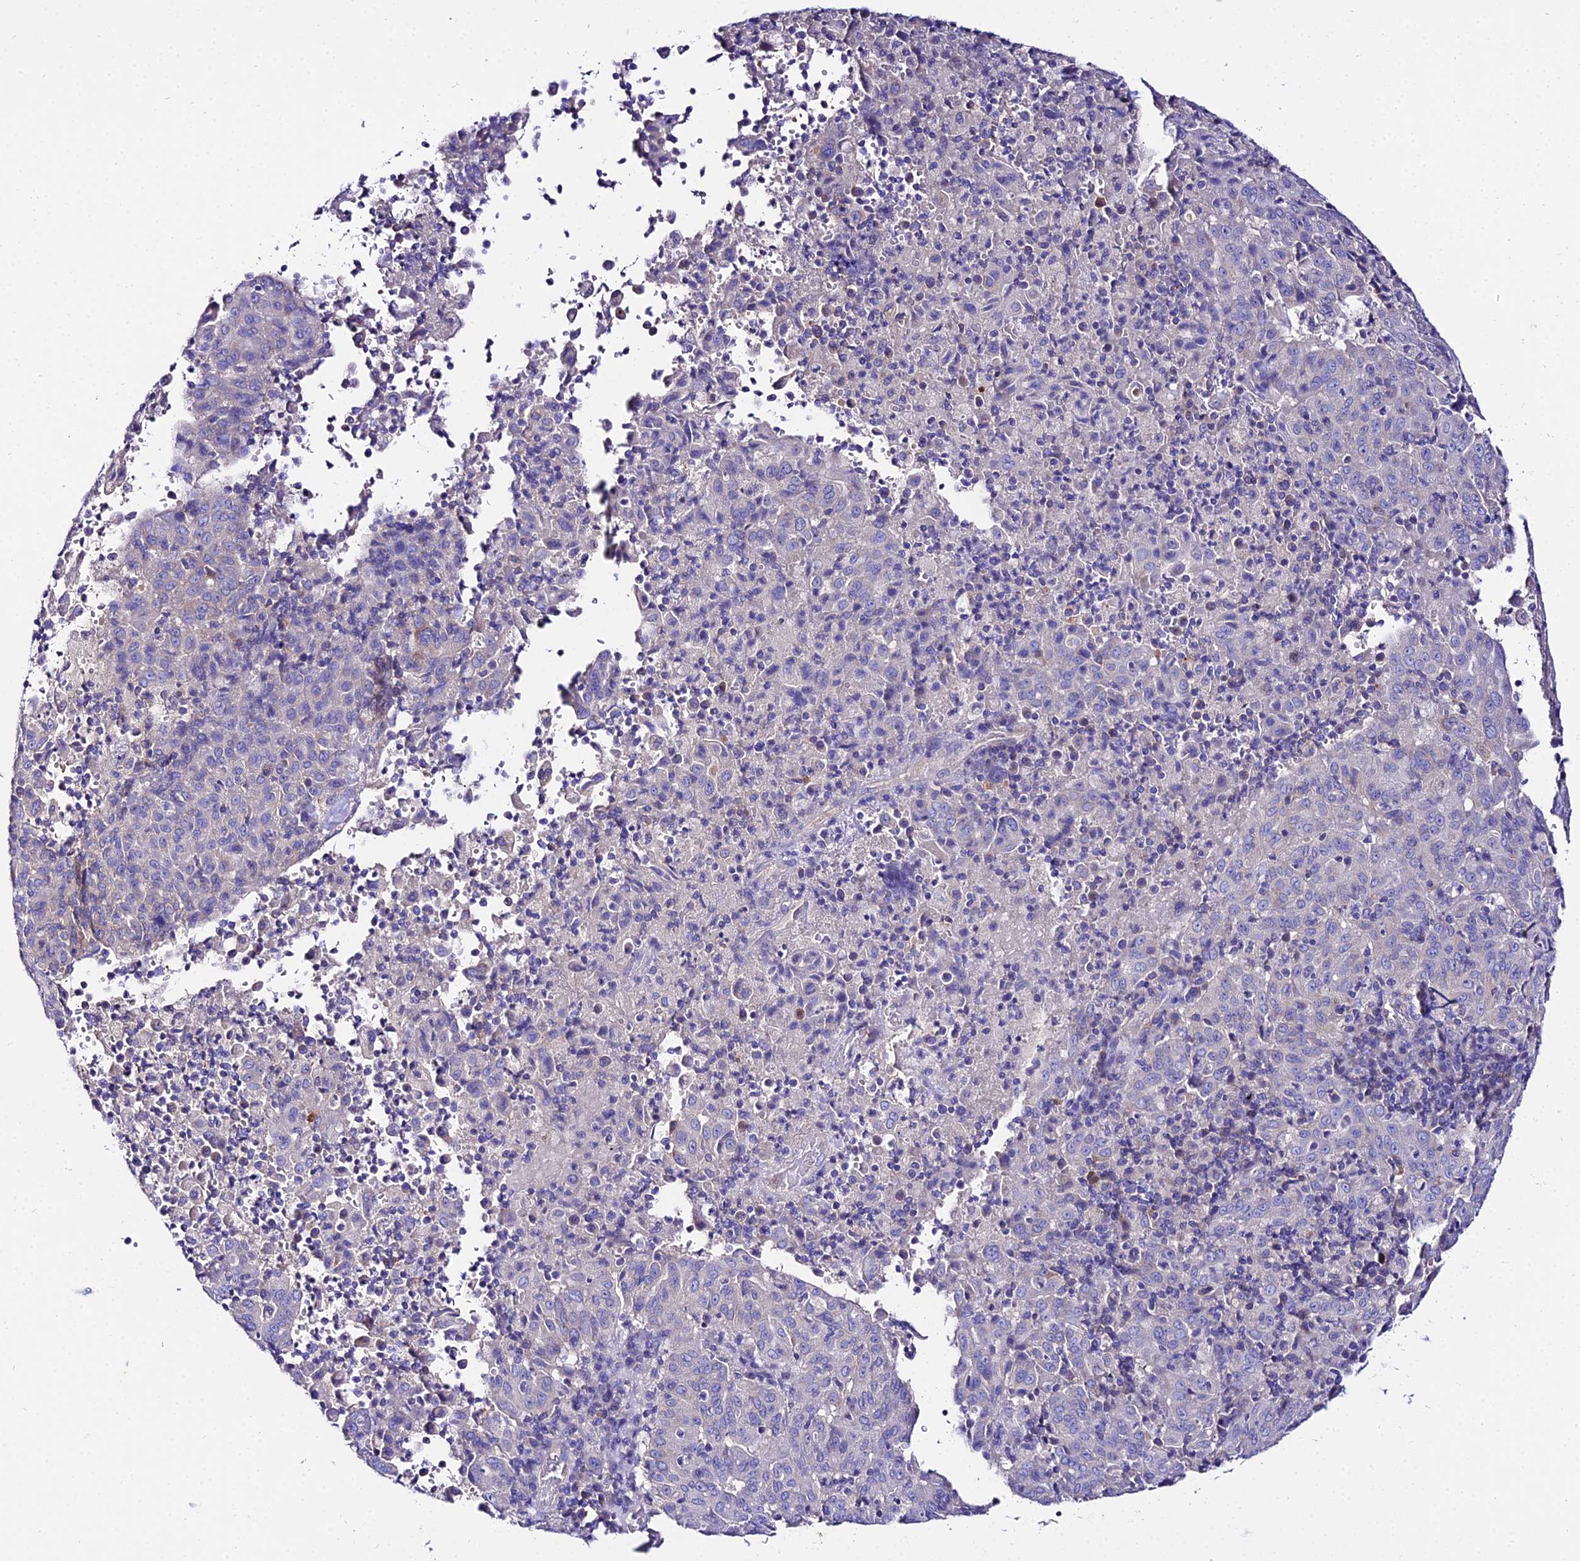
{"staining": {"intensity": "negative", "quantity": "none", "location": "none"}, "tissue": "pancreatic cancer", "cell_type": "Tumor cells", "image_type": "cancer", "snomed": [{"axis": "morphology", "description": "Adenocarcinoma, NOS"}, {"axis": "topography", "description": "Pancreas"}], "caption": "Image shows no significant protein staining in tumor cells of pancreatic adenocarcinoma.", "gene": "TUBA3D", "patient": {"sex": "male", "age": 63}}